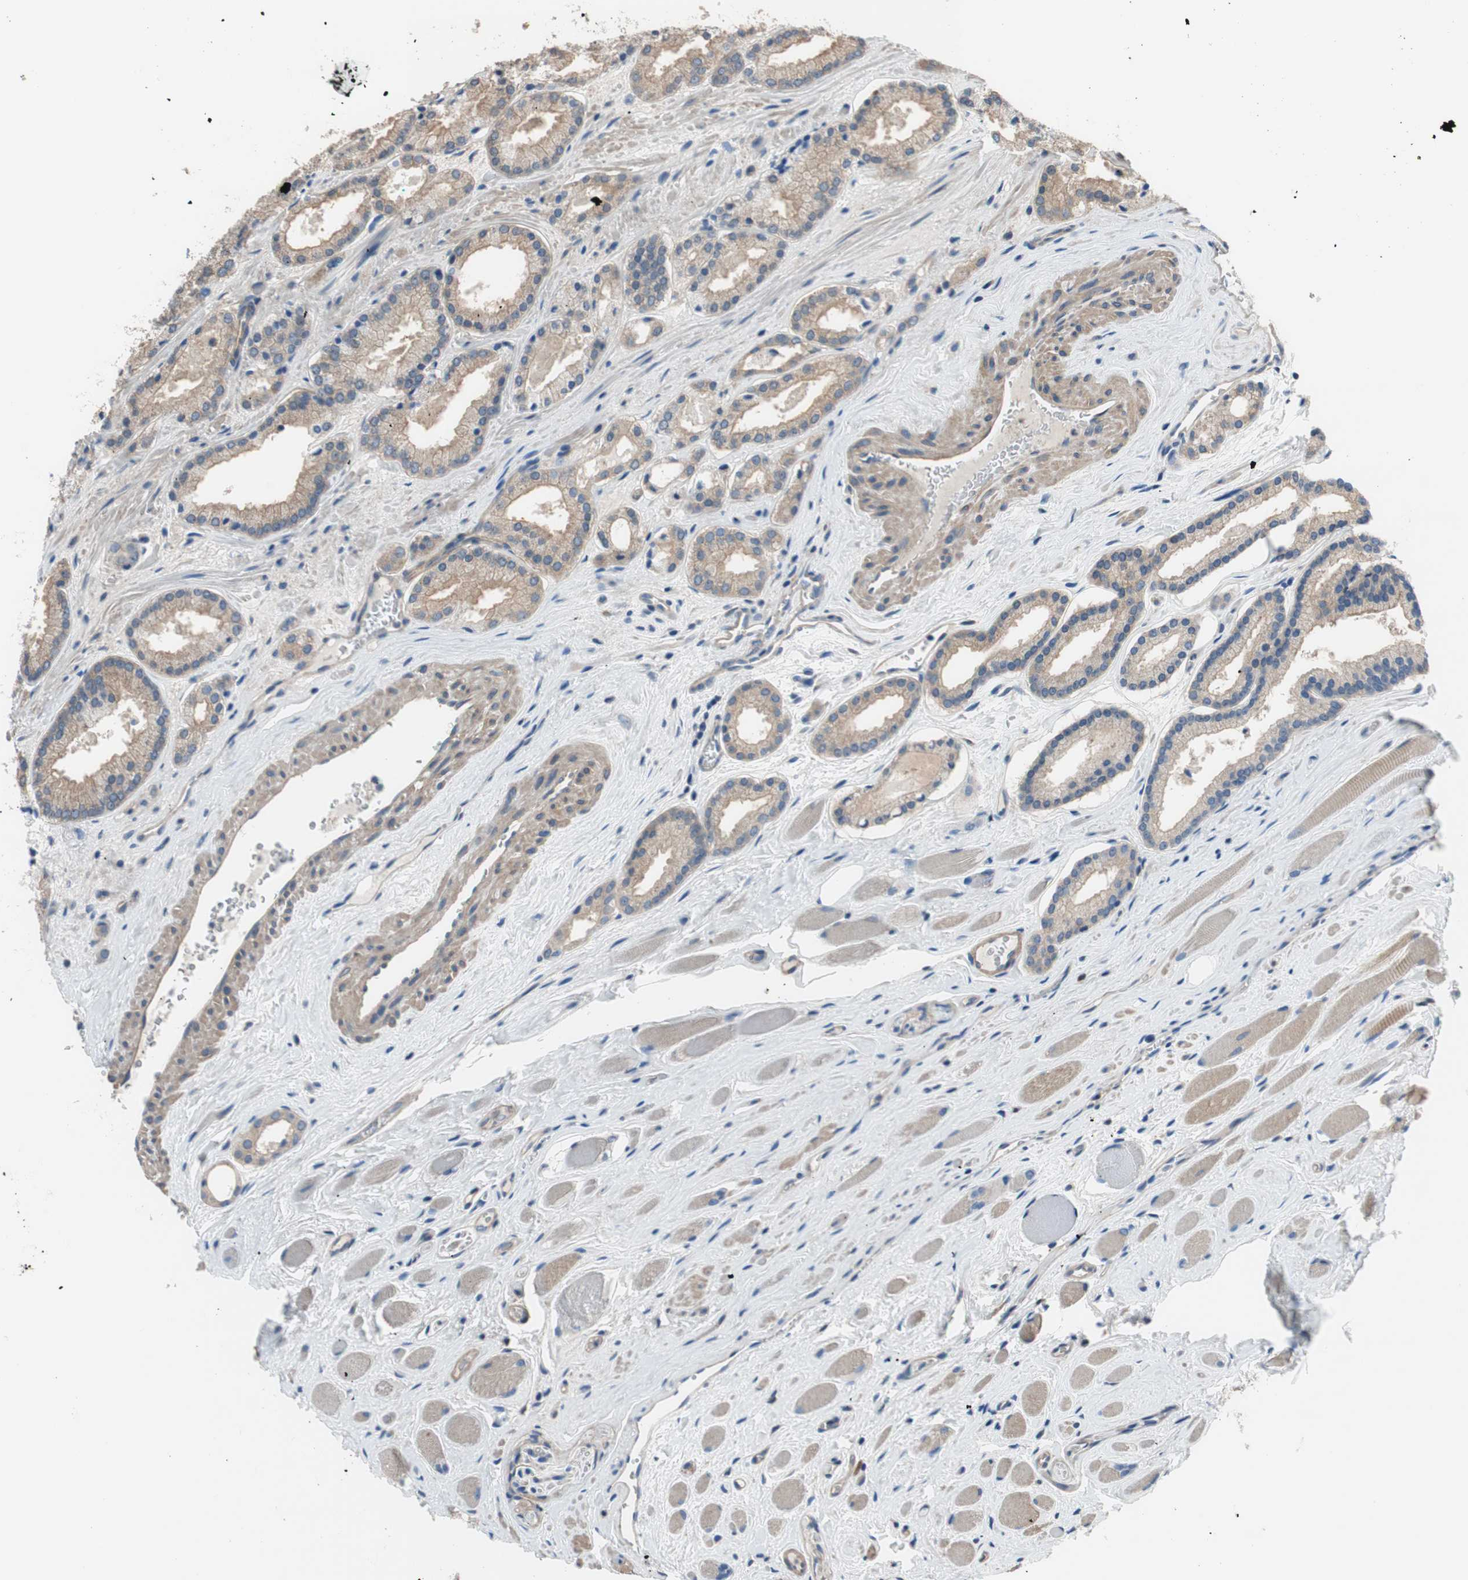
{"staining": {"intensity": "moderate", "quantity": ">75%", "location": "cytoplasmic/membranous"}, "tissue": "prostate cancer", "cell_type": "Tumor cells", "image_type": "cancer", "snomed": [{"axis": "morphology", "description": "Adenocarcinoma, Low grade"}, {"axis": "topography", "description": "Prostate"}], "caption": "Immunohistochemical staining of human prostate cancer (low-grade adenocarcinoma) demonstrates medium levels of moderate cytoplasmic/membranous staining in about >75% of tumor cells.", "gene": "CALML3", "patient": {"sex": "male", "age": 59}}